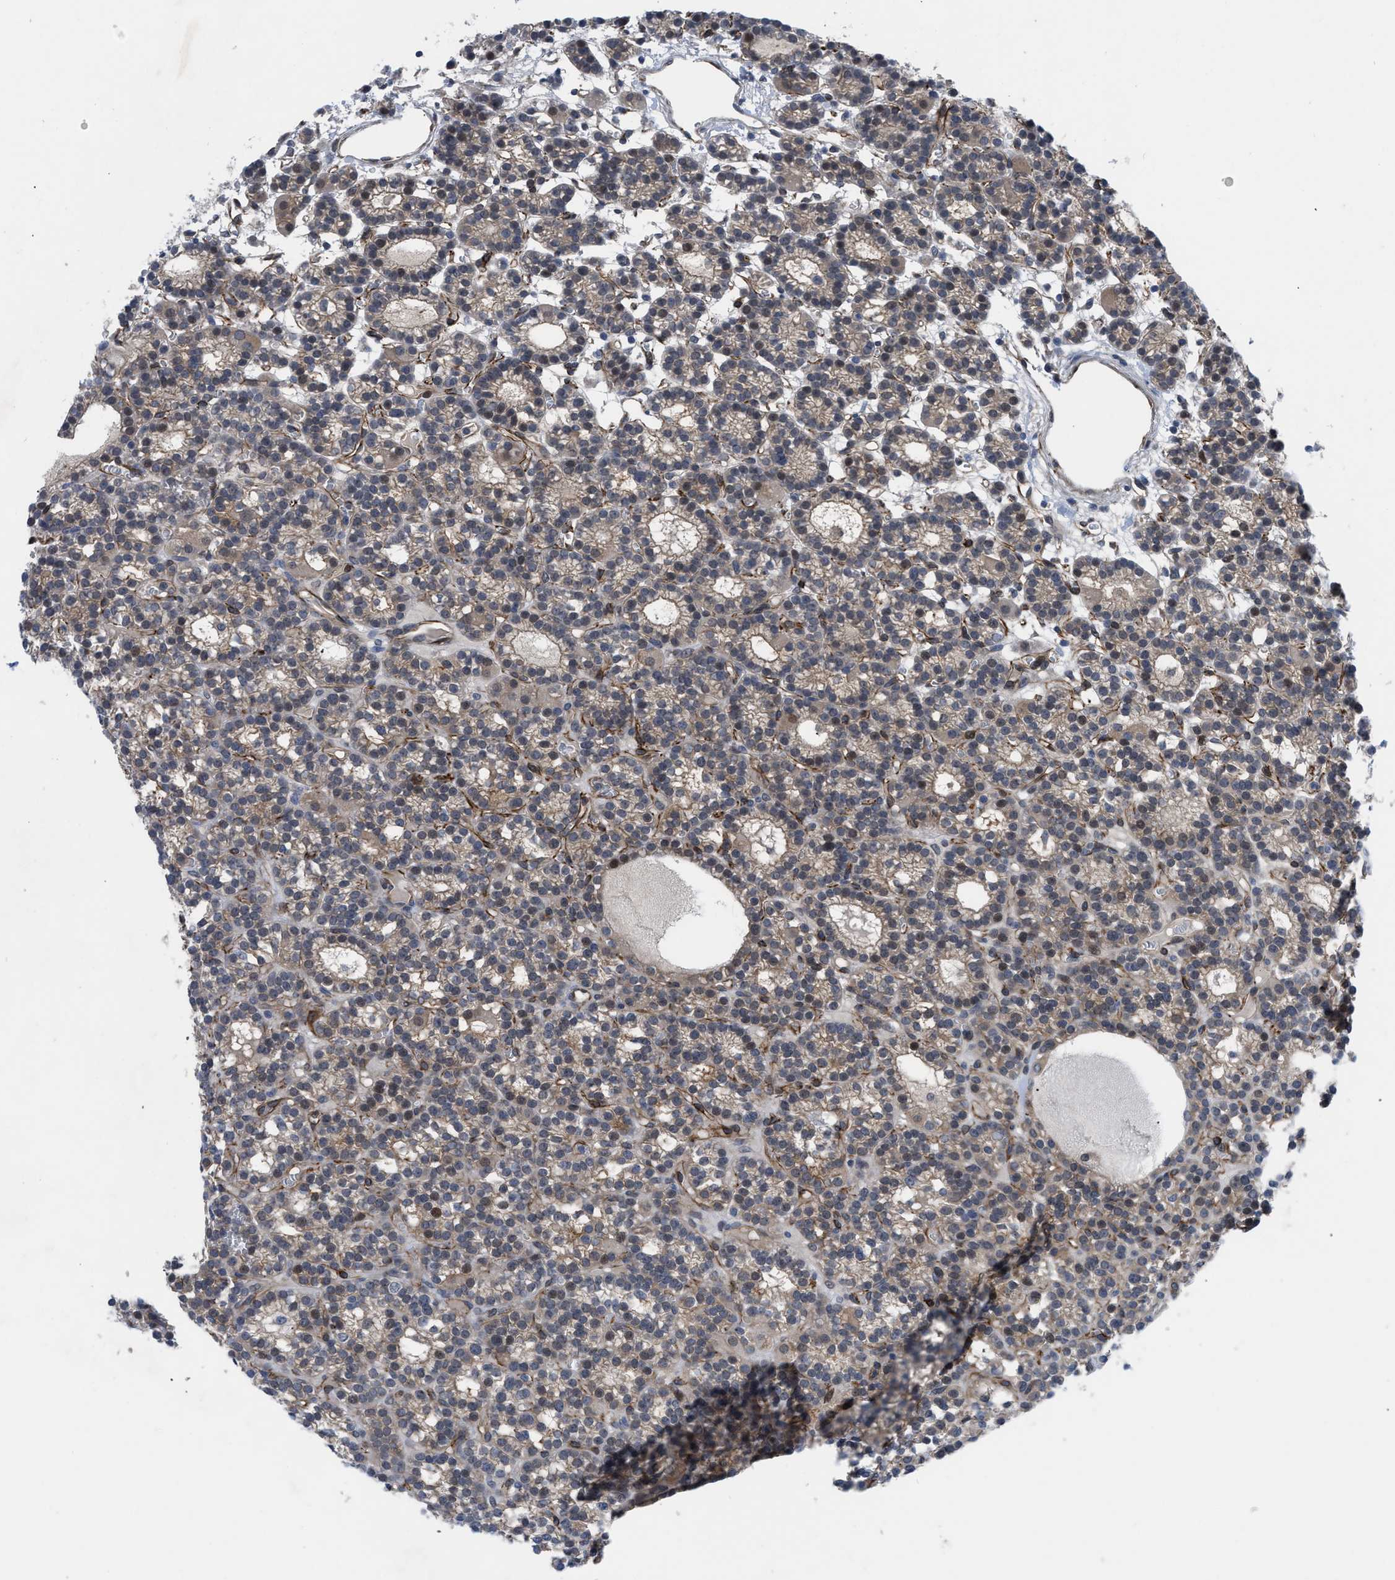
{"staining": {"intensity": "weak", "quantity": "<25%", "location": "cytoplasmic/membranous,nuclear"}, "tissue": "parathyroid gland", "cell_type": "Glandular cells", "image_type": "normal", "snomed": [{"axis": "morphology", "description": "Normal tissue, NOS"}, {"axis": "morphology", "description": "Adenoma, NOS"}, {"axis": "topography", "description": "Parathyroid gland"}], "caption": "A high-resolution micrograph shows IHC staining of unremarkable parathyroid gland, which reveals no significant staining in glandular cells.", "gene": "IL17RE", "patient": {"sex": "female", "age": 58}}